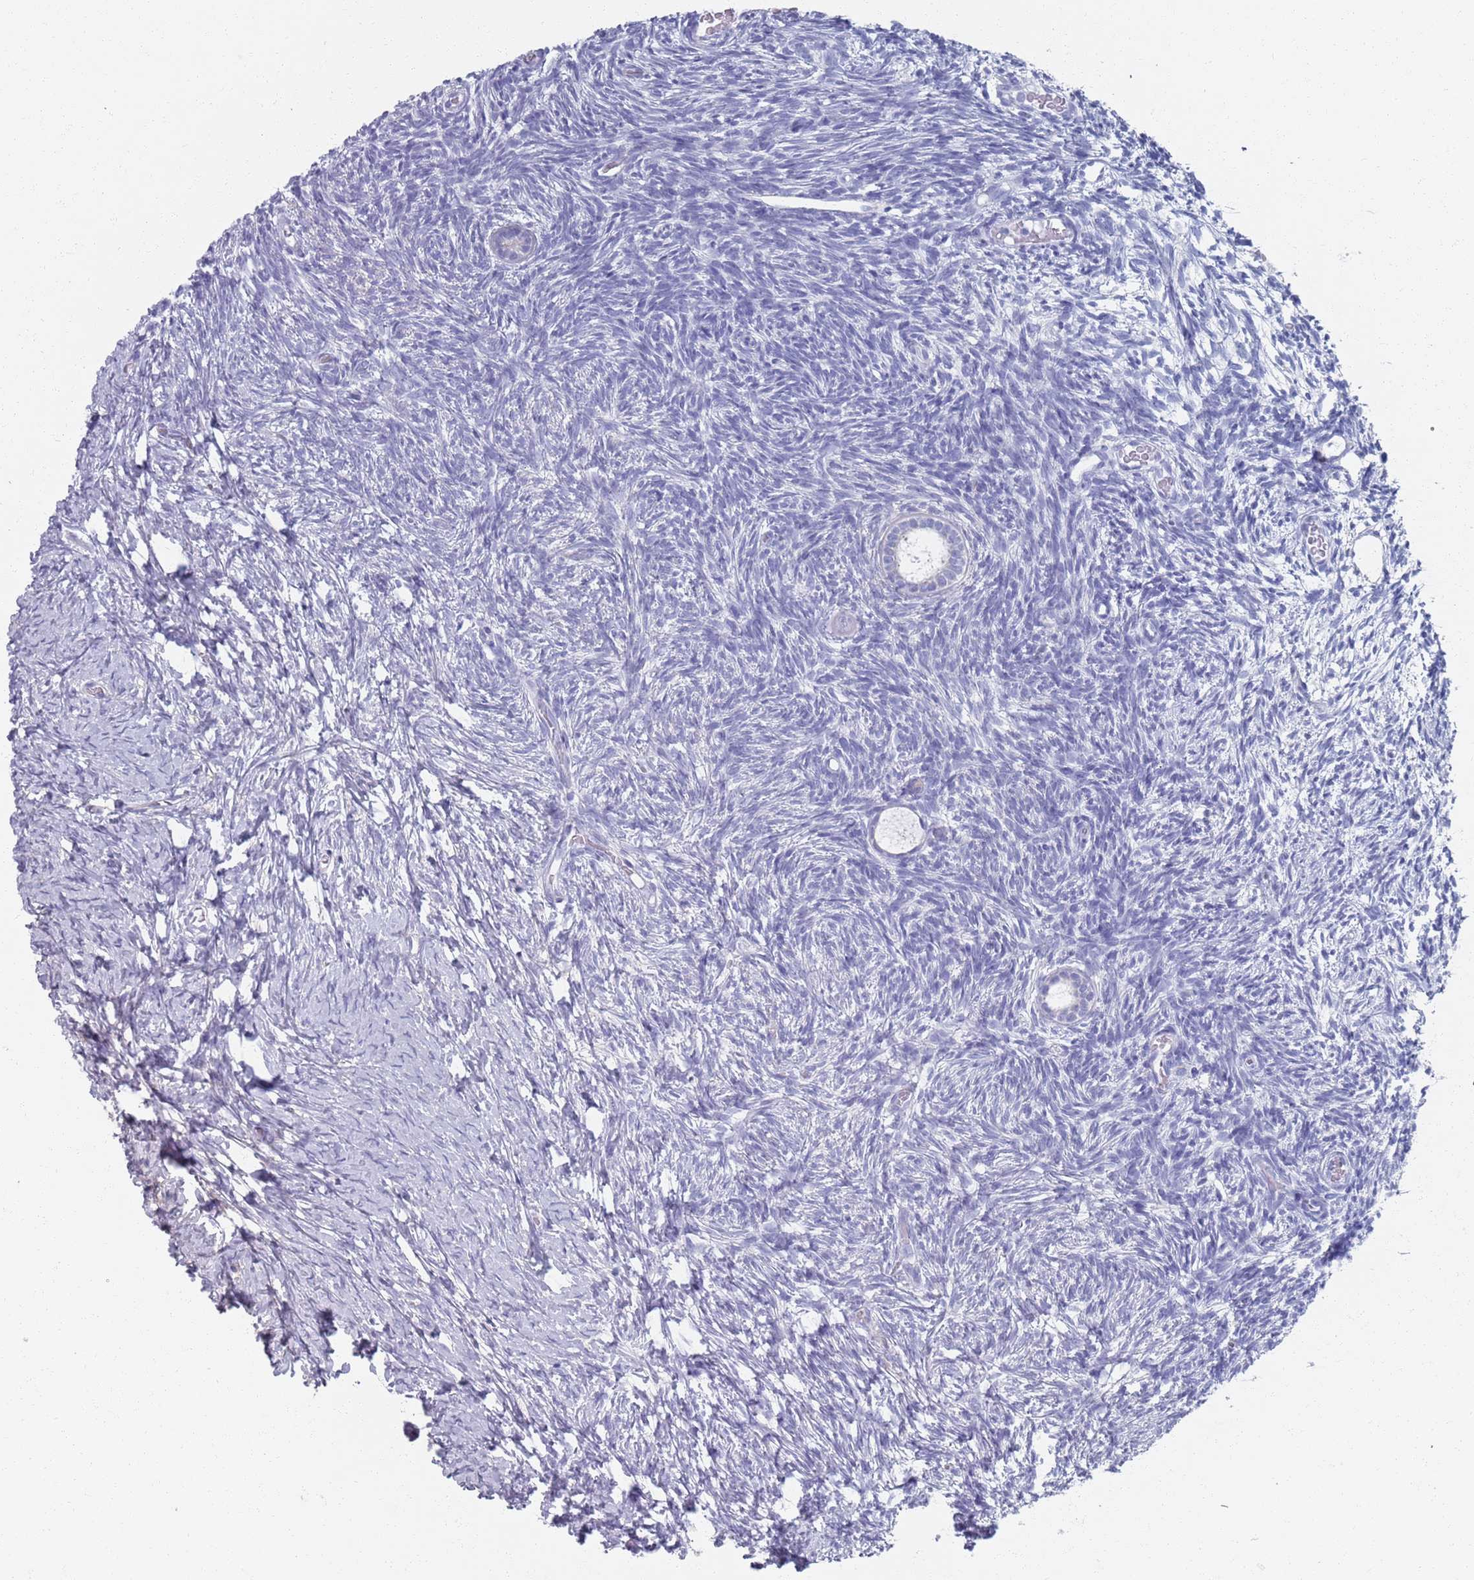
{"staining": {"intensity": "negative", "quantity": "none", "location": "none"}, "tissue": "ovary", "cell_type": "Follicle cells", "image_type": "normal", "snomed": [{"axis": "morphology", "description": "Normal tissue, NOS"}, {"axis": "topography", "description": "Ovary"}], "caption": "The histopathology image exhibits no significant expression in follicle cells of ovary. (Immunohistochemistry (ihc), brightfield microscopy, high magnification).", "gene": "PLOD1", "patient": {"sex": "female", "age": 39}}